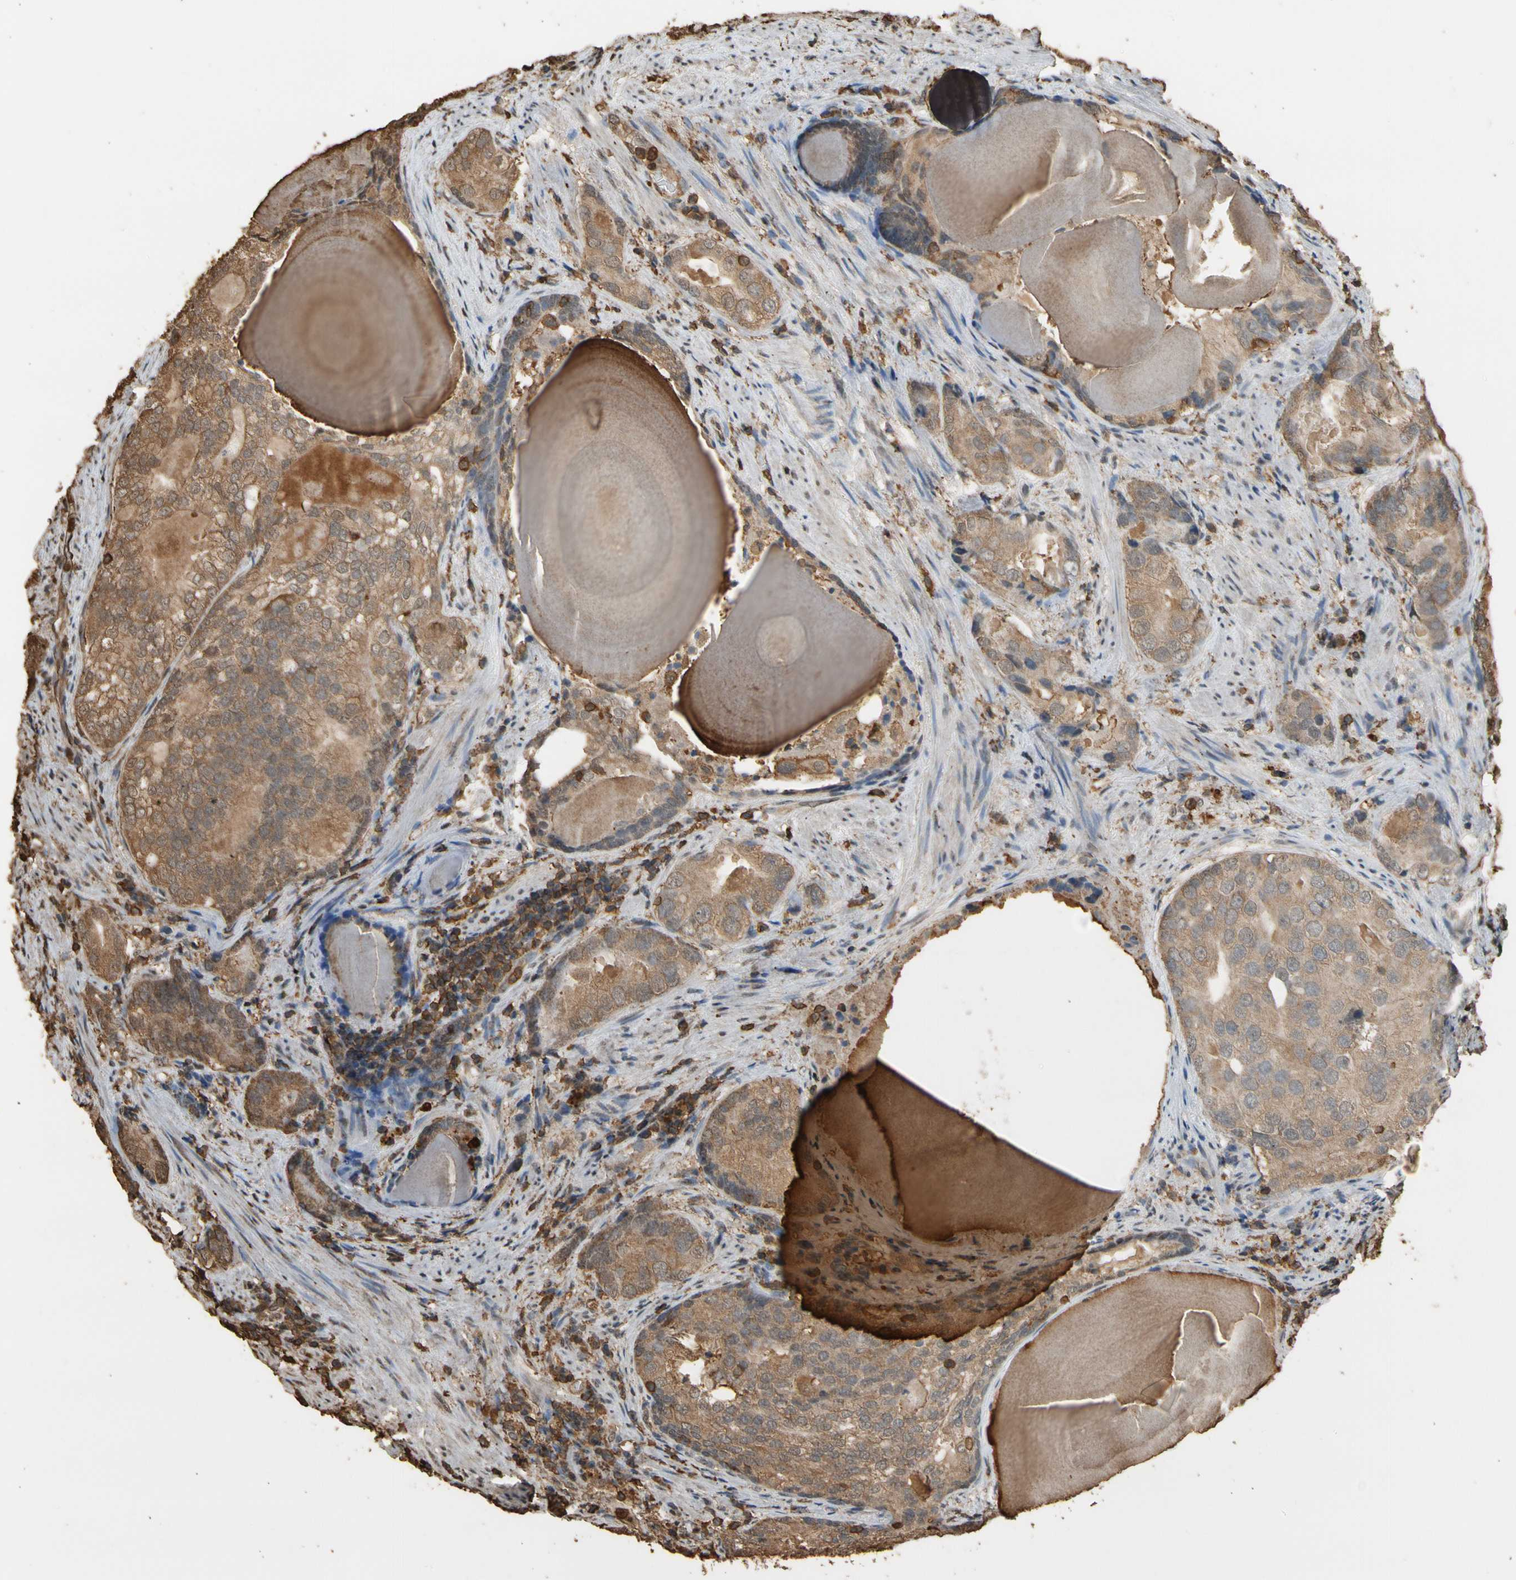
{"staining": {"intensity": "moderate", "quantity": ">75%", "location": "cytoplasmic/membranous"}, "tissue": "prostate cancer", "cell_type": "Tumor cells", "image_type": "cancer", "snomed": [{"axis": "morphology", "description": "Adenocarcinoma, High grade"}, {"axis": "topography", "description": "Prostate"}], "caption": "Protein staining of prostate adenocarcinoma (high-grade) tissue demonstrates moderate cytoplasmic/membranous positivity in about >75% of tumor cells.", "gene": "TNFSF13B", "patient": {"sex": "male", "age": 66}}